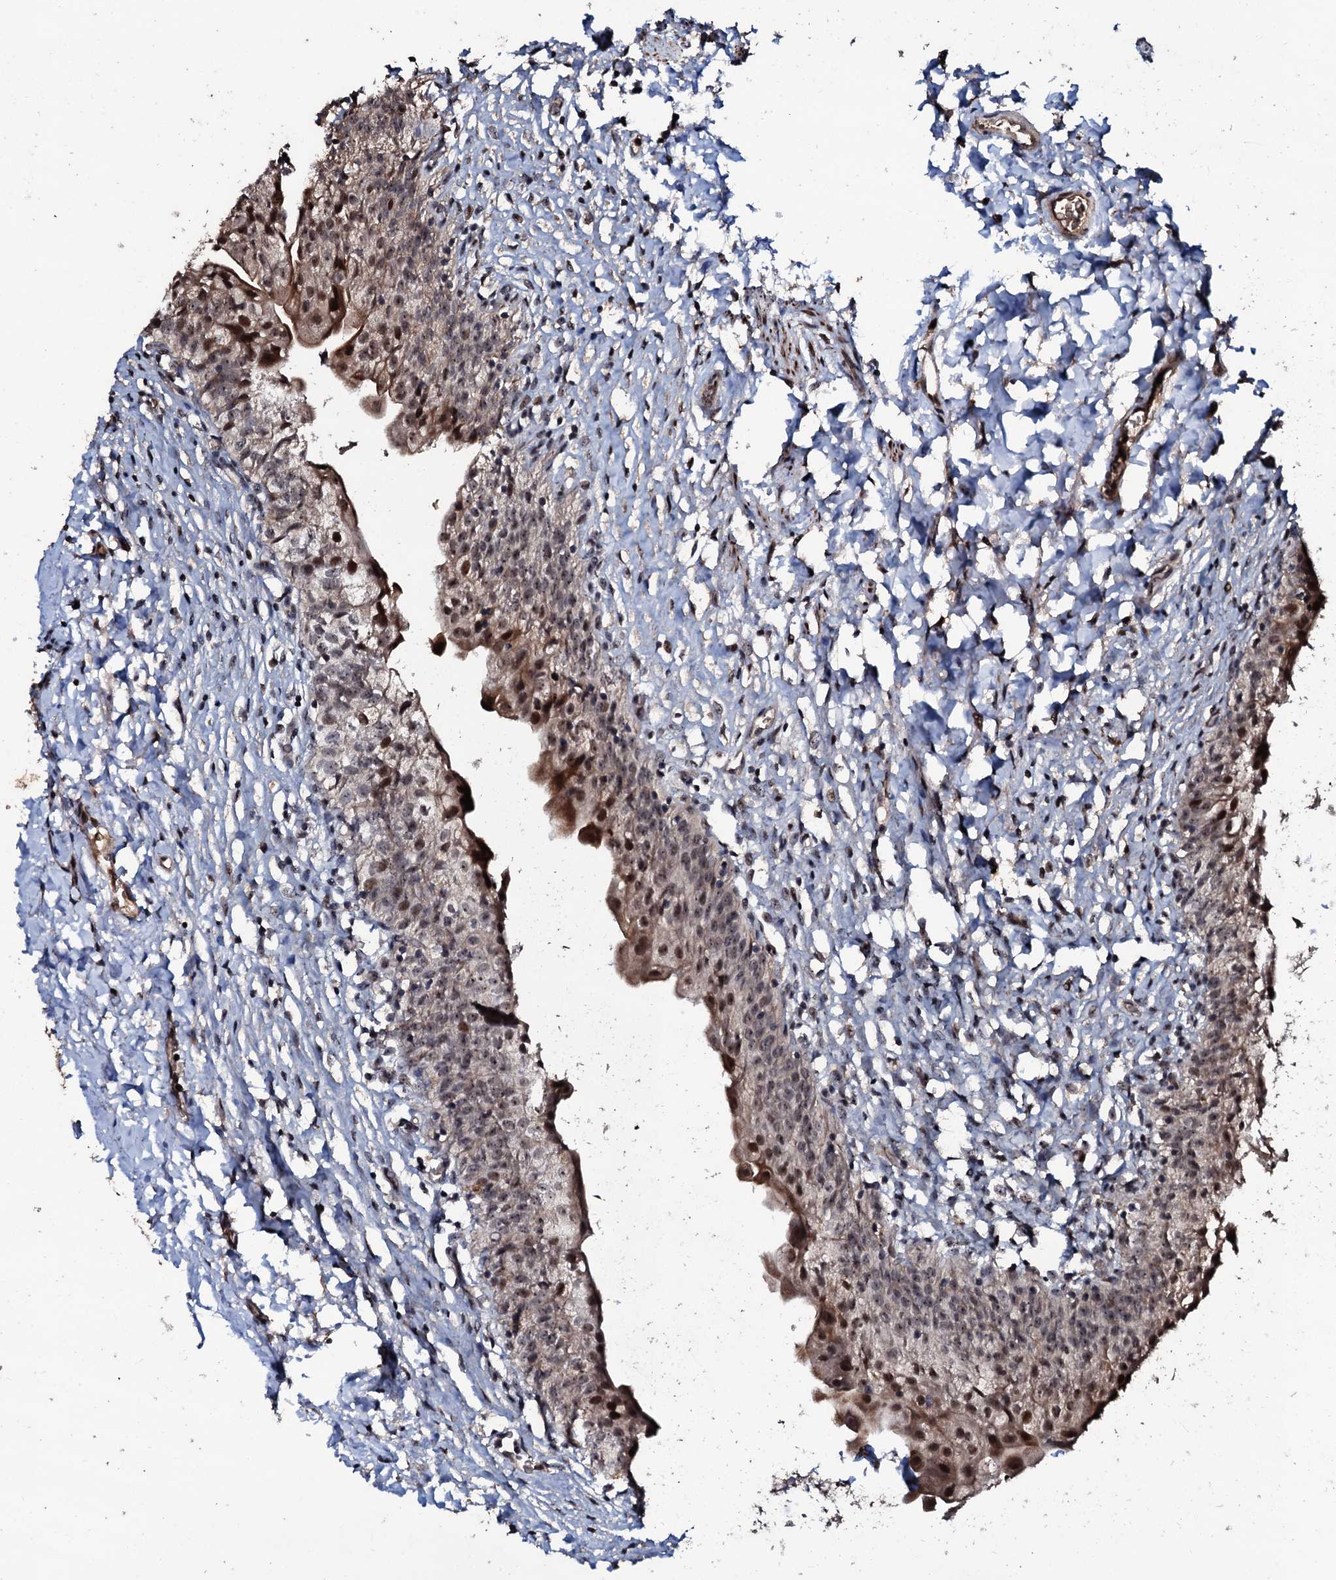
{"staining": {"intensity": "moderate", "quantity": ">75%", "location": "cytoplasmic/membranous,nuclear"}, "tissue": "urinary bladder", "cell_type": "Urothelial cells", "image_type": "normal", "snomed": [{"axis": "morphology", "description": "Normal tissue, NOS"}, {"axis": "topography", "description": "Urinary bladder"}], "caption": "Immunohistochemistry (IHC) of benign urinary bladder shows medium levels of moderate cytoplasmic/membranous,nuclear expression in about >75% of urothelial cells. The staining was performed using DAB (3,3'-diaminobenzidine), with brown indicating positive protein expression. Nuclei are stained blue with hematoxylin.", "gene": "SUPT7L", "patient": {"sex": "male", "age": 55}}